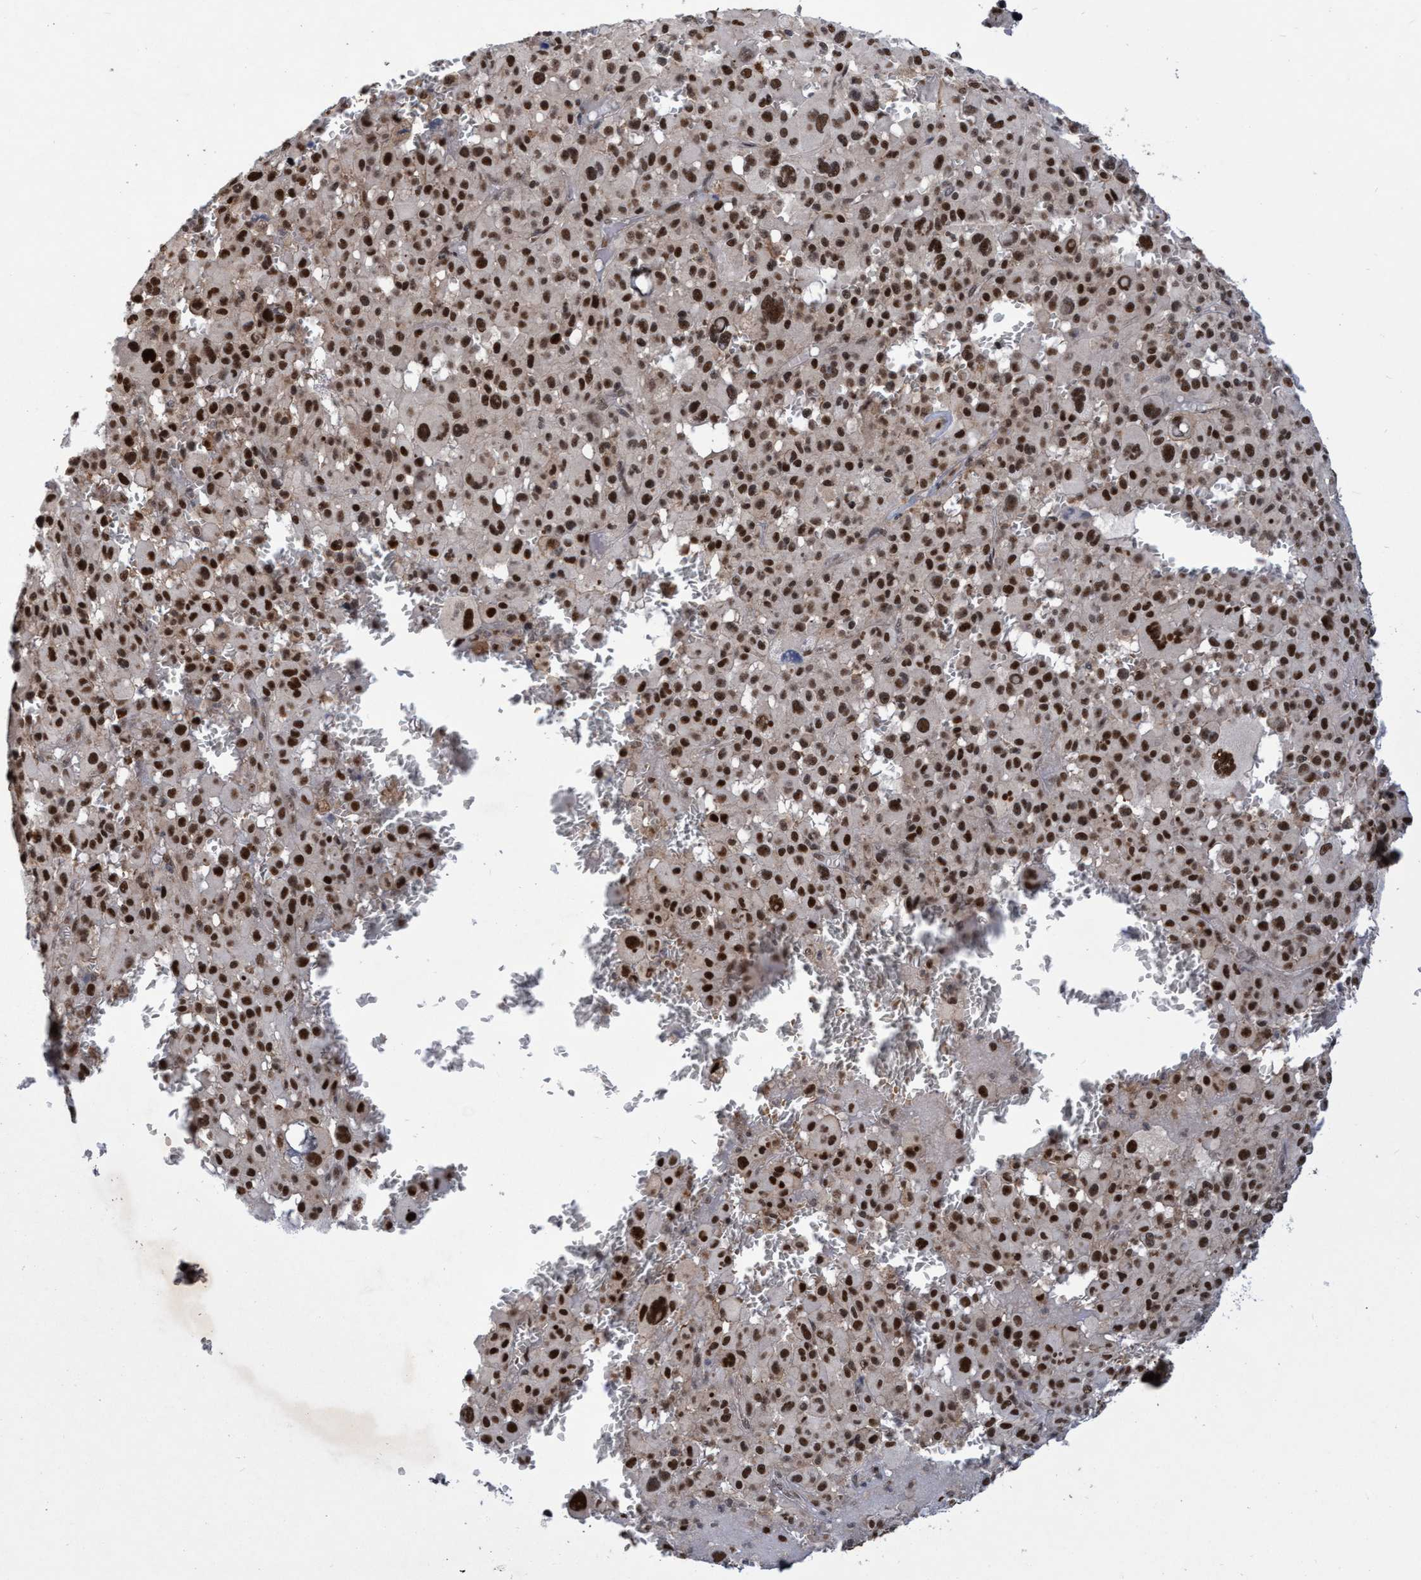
{"staining": {"intensity": "strong", "quantity": ">75%", "location": "nuclear"}, "tissue": "melanoma", "cell_type": "Tumor cells", "image_type": "cancer", "snomed": [{"axis": "morphology", "description": "Malignant melanoma, Metastatic site"}, {"axis": "topography", "description": "Skin"}], "caption": "Immunohistochemistry (IHC) staining of melanoma, which shows high levels of strong nuclear positivity in about >75% of tumor cells indicating strong nuclear protein staining. The staining was performed using DAB (brown) for protein detection and nuclei were counterstained in hematoxylin (blue).", "gene": "GTF2F1", "patient": {"sex": "female", "age": 74}}